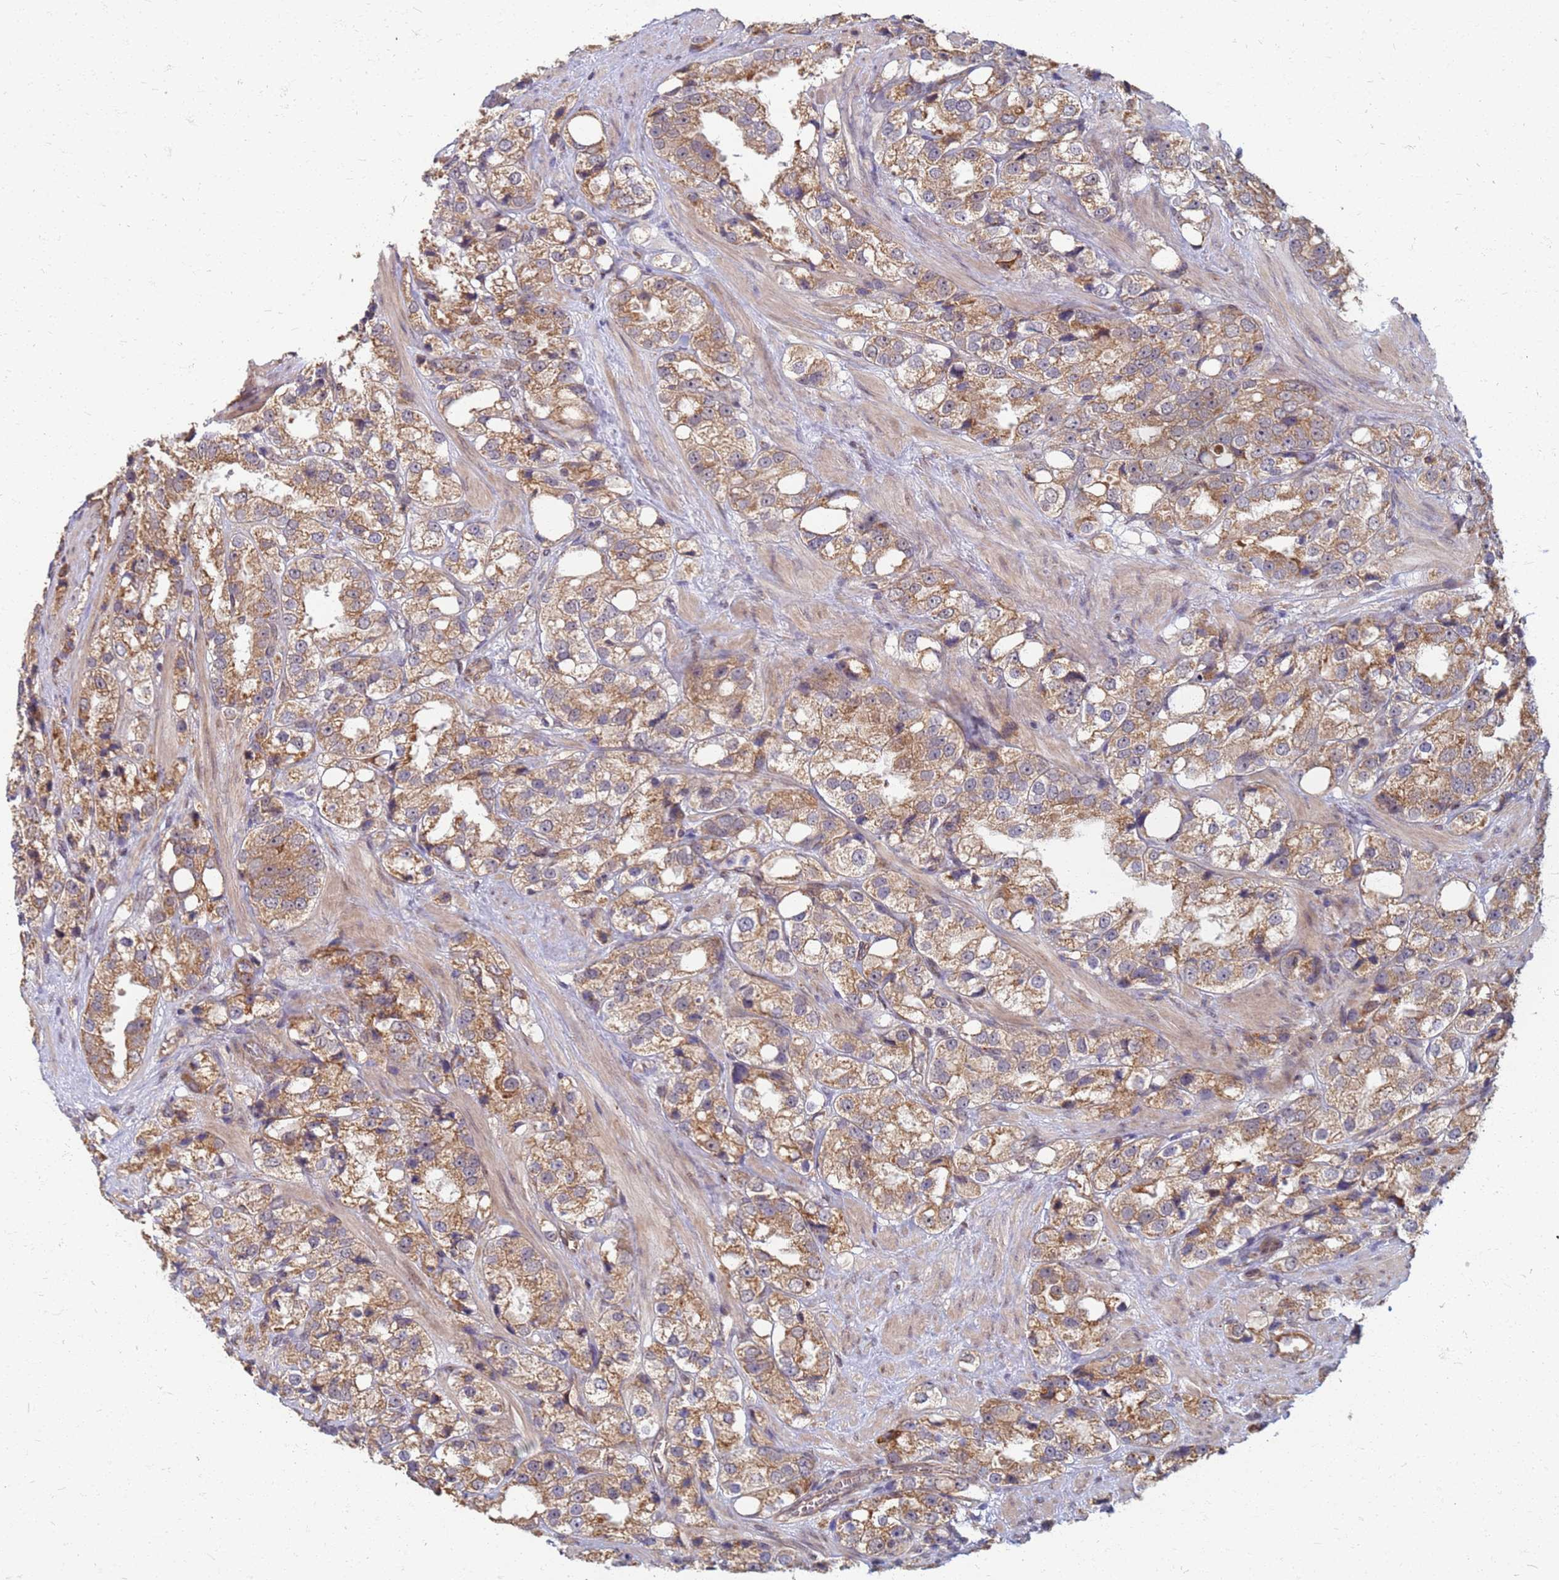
{"staining": {"intensity": "moderate", "quantity": ">75%", "location": "cytoplasmic/membranous"}, "tissue": "prostate cancer", "cell_type": "Tumor cells", "image_type": "cancer", "snomed": [{"axis": "morphology", "description": "Adenocarcinoma, NOS"}, {"axis": "topography", "description": "Prostate"}], "caption": "Protein analysis of prostate cancer tissue shows moderate cytoplasmic/membranous expression in approximately >75% of tumor cells. The protein is shown in brown color, while the nuclei are stained blue.", "gene": "ITGB4", "patient": {"sex": "male", "age": 79}}